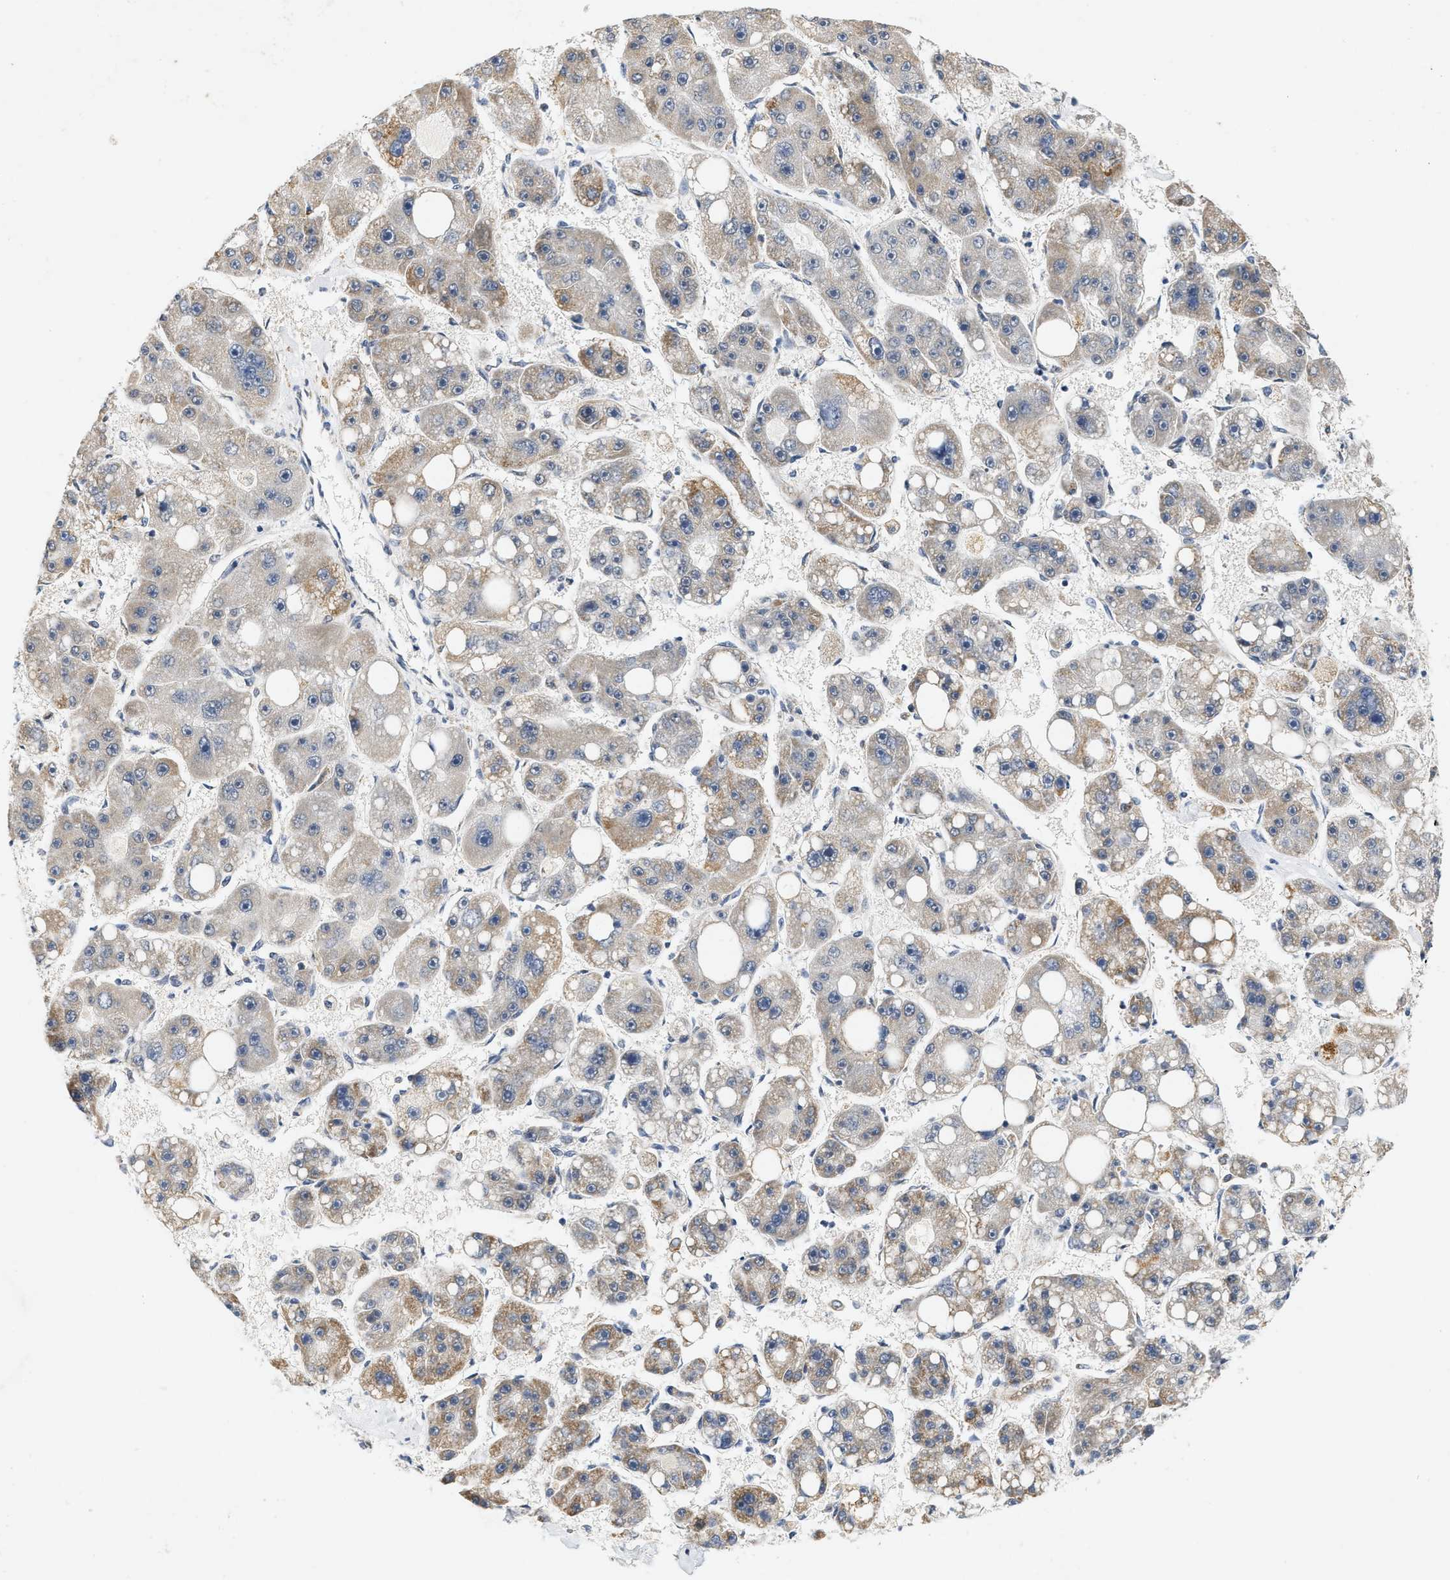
{"staining": {"intensity": "weak", "quantity": "25%-75%", "location": "cytoplasmic/membranous"}, "tissue": "liver cancer", "cell_type": "Tumor cells", "image_type": "cancer", "snomed": [{"axis": "morphology", "description": "Carcinoma, Hepatocellular, NOS"}, {"axis": "topography", "description": "Liver"}], "caption": "Liver hepatocellular carcinoma stained with DAB IHC exhibits low levels of weak cytoplasmic/membranous staining in about 25%-75% of tumor cells.", "gene": "GIGYF1", "patient": {"sex": "female", "age": 61}}